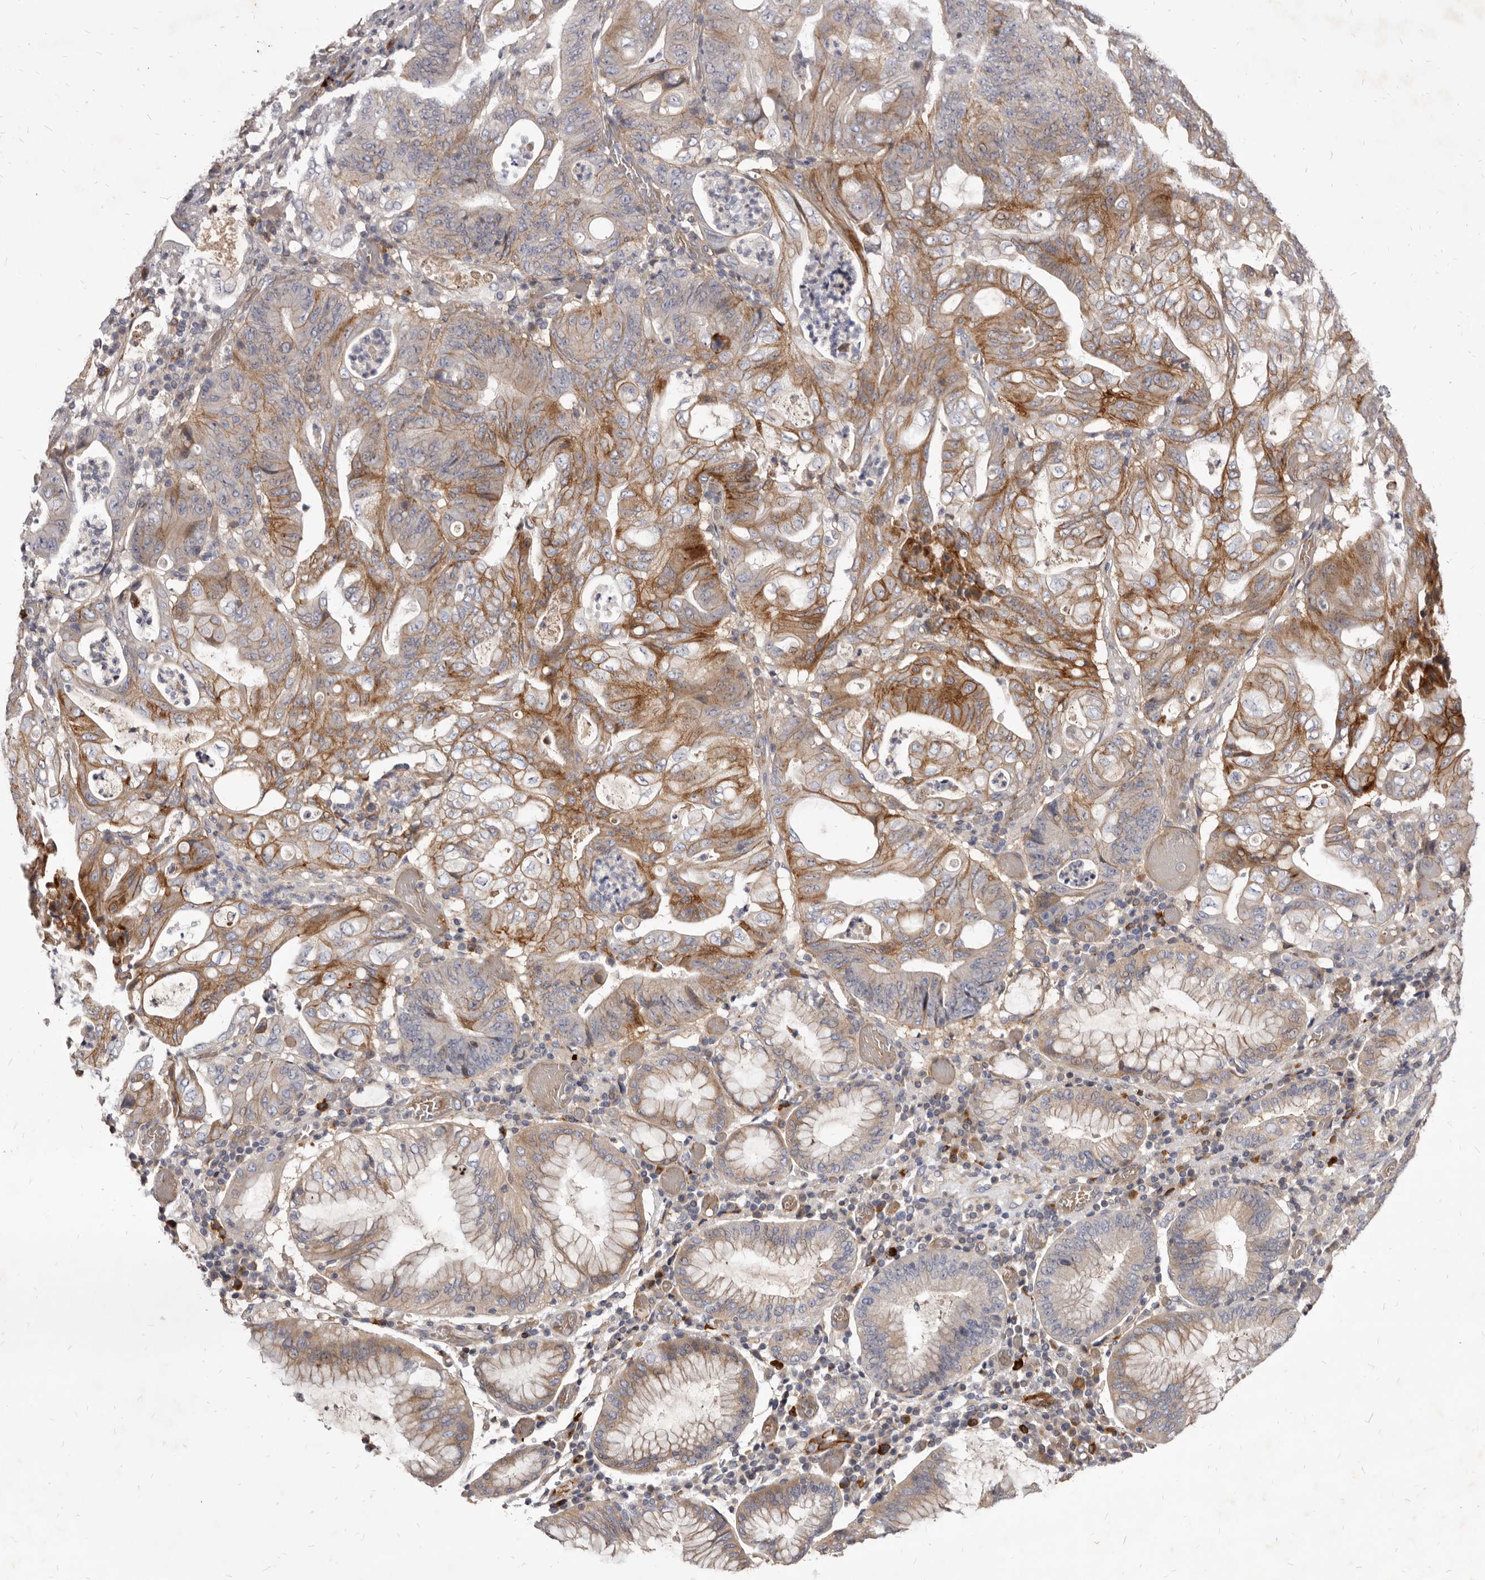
{"staining": {"intensity": "moderate", "quantity": ">75%", "location": "cytoplasmic/membranous"}, "tissue": "stomach cancer", "cell_type": "Tumor cells", "image_type": "cancer", "snomed": [{"axis": "morphology", "description": "Adenocarcinoma, NOS"}, {"axis": "topography", "description": "Stomach"}], "caption": "Stomach adenocarcinoma stained for a protein shows moderate cytoplasmic/membranous positivity in tumor cells.", "gene": "FAS", "patient": {"sex": "female", "age": 73}}